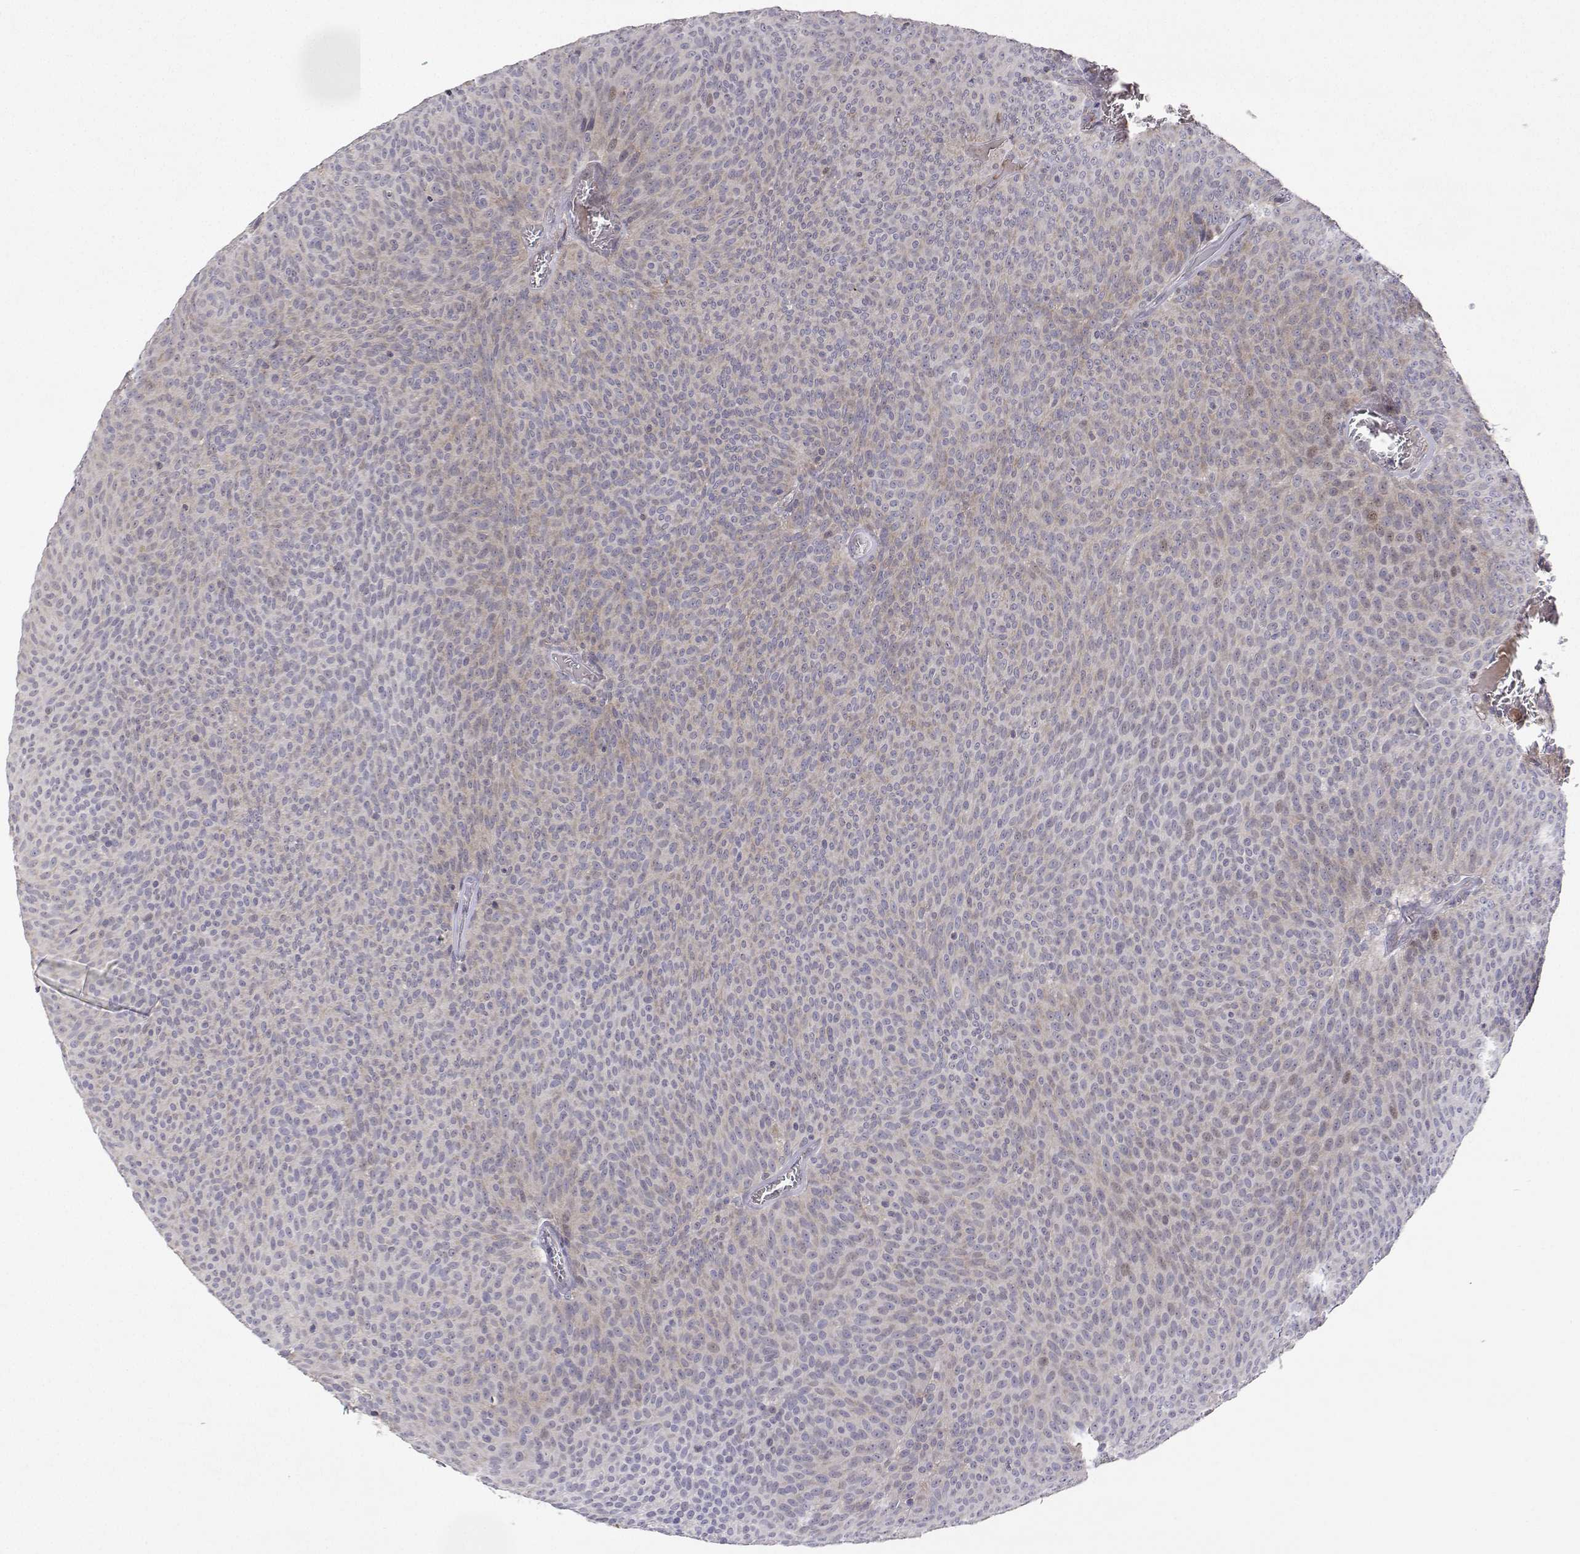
{"staining": {"intensity": "weak", "quantity": "<25%", "location": "cytoplasmic/membranous"}, "tissue": "urothelial cancer", "cell_type": "Tumor cells", "image_type": "cancer", "snomed": [{"axis": "morphology", "description": "Urothelial carcinoma, Low grade"}, {"axis": "topography", "description": "Urinary bladder"}], "caption": "An IHC image of urothelial cancer is shown. There is no staining in tumor cells of urothelial cancer.", "gene": "MRPL3", "patient": {"sex": "male", "age": 77}}